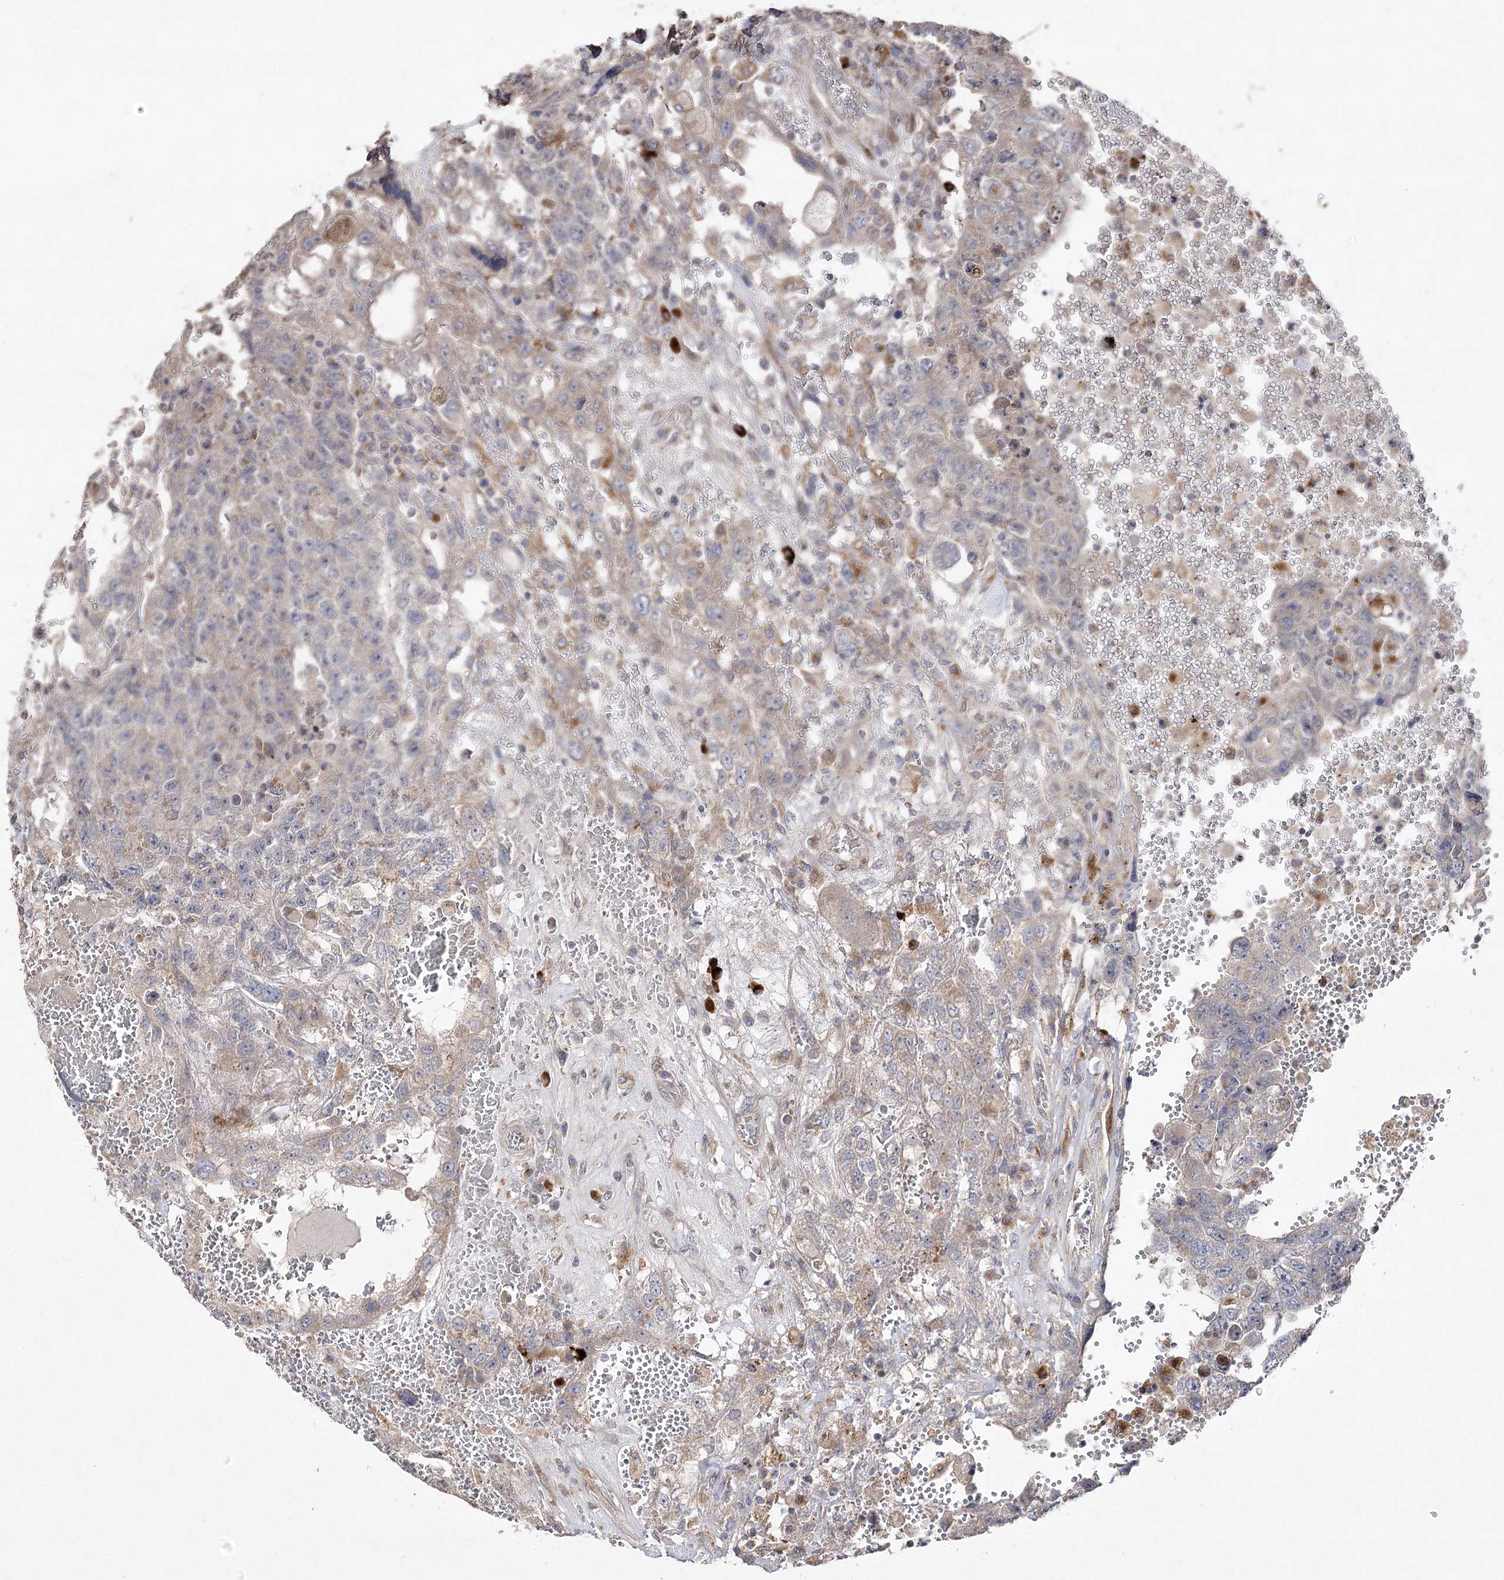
{"staining": {"intensity": "negative", "quantity": "none", "location": "none"}, "tissue": "testis cancer", "cell_type": "Tumor cells", "image_type": "cancer", "snomed": [{"axis": "morphology", "description": "Carcinoma, Embryonal, NOS"}, {"axis": "topography", "description": "Testis"}], "caption": "High magnification brightfield microscopy of testis embryonal carcinoma stained with DAB (3,3'-diaminobenzidine) (brown) and counterstained with hematoxylin (blue): tumor cells show no significant staining.", "gene": "OBSL1", "patient": {"sex": "male", "age": 26}}